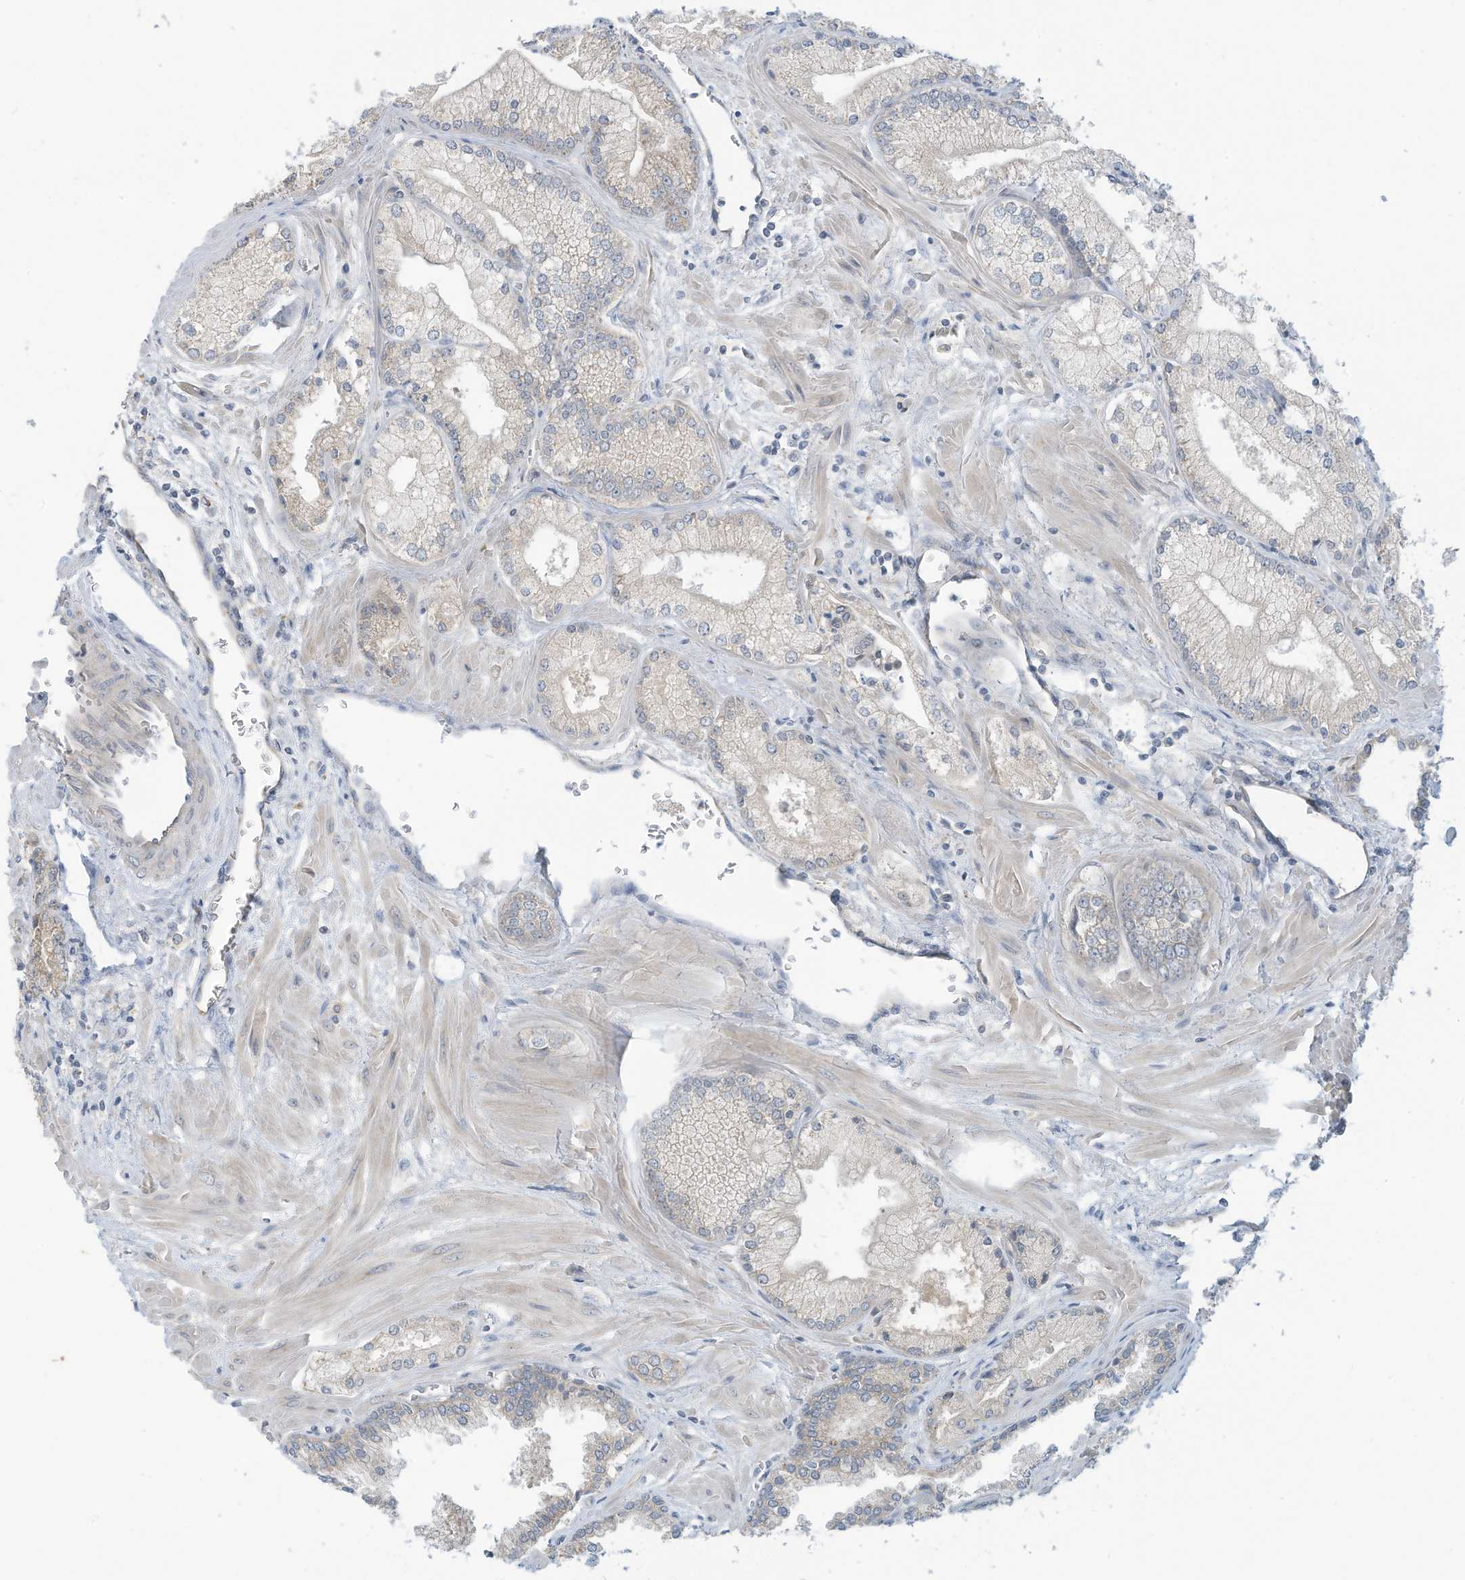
{"staining": {"intensity": "weak", "quantity": "<25%", "location": "cytoplasmic/membranous"}, "tissue": "prostate cancer", "cell_type": "Tumor cells", "image_type": "cancer", "snomed": [{"axis": "morphology", "description": "Adenocarcinoma, Low grade"}, {"axis": "topography", "description": "Prostate"}], "caption": "DAB immunohistochemical staining of prostate cancer (low-grade adenocarcinoma) exhibits no significant staining in tumor cells.", "gene": "SCGB1D2", "patient": {"sex": "male", "age": 67}}